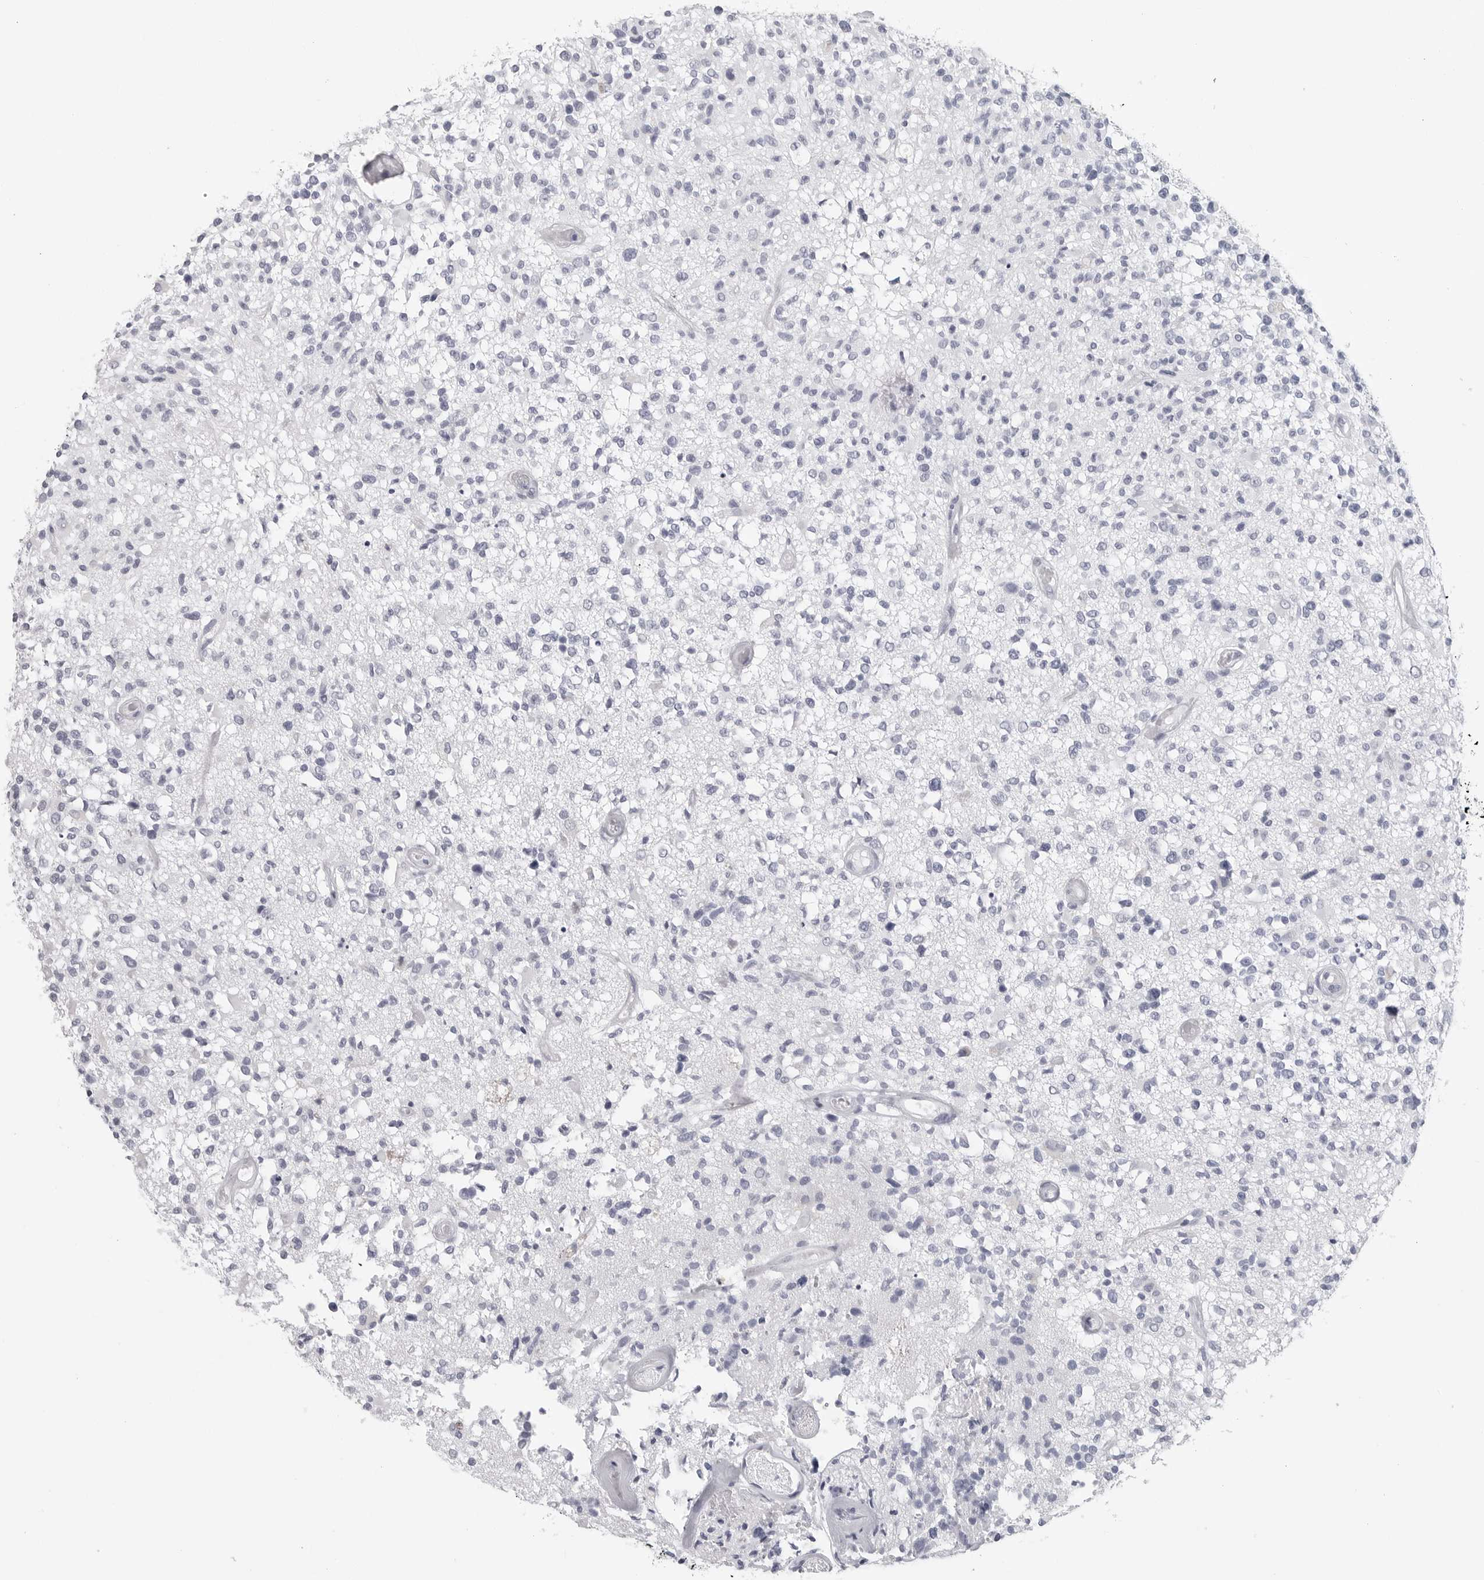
{"staining": {"intensity": "negative", "quantity": "none", "location": "none"}, "tissue": "glioma", "cell_type": "Tumor cells", "image_type": "cancer", "snomed": [{"axis": "morphology", "description": "Glioma, malignant, High grade"}, {"axis": "morphology", "description": "Glioblastoma, NOS"}, {"axis": "topography", "description": "Brain"}], "caption": "This is an immunohistochemistry micrograph of human malignant high-grade glioma. There is no expression in tumor cells.", "gene": "CSH1", "patient": {"sex": "male", "age": 60}}